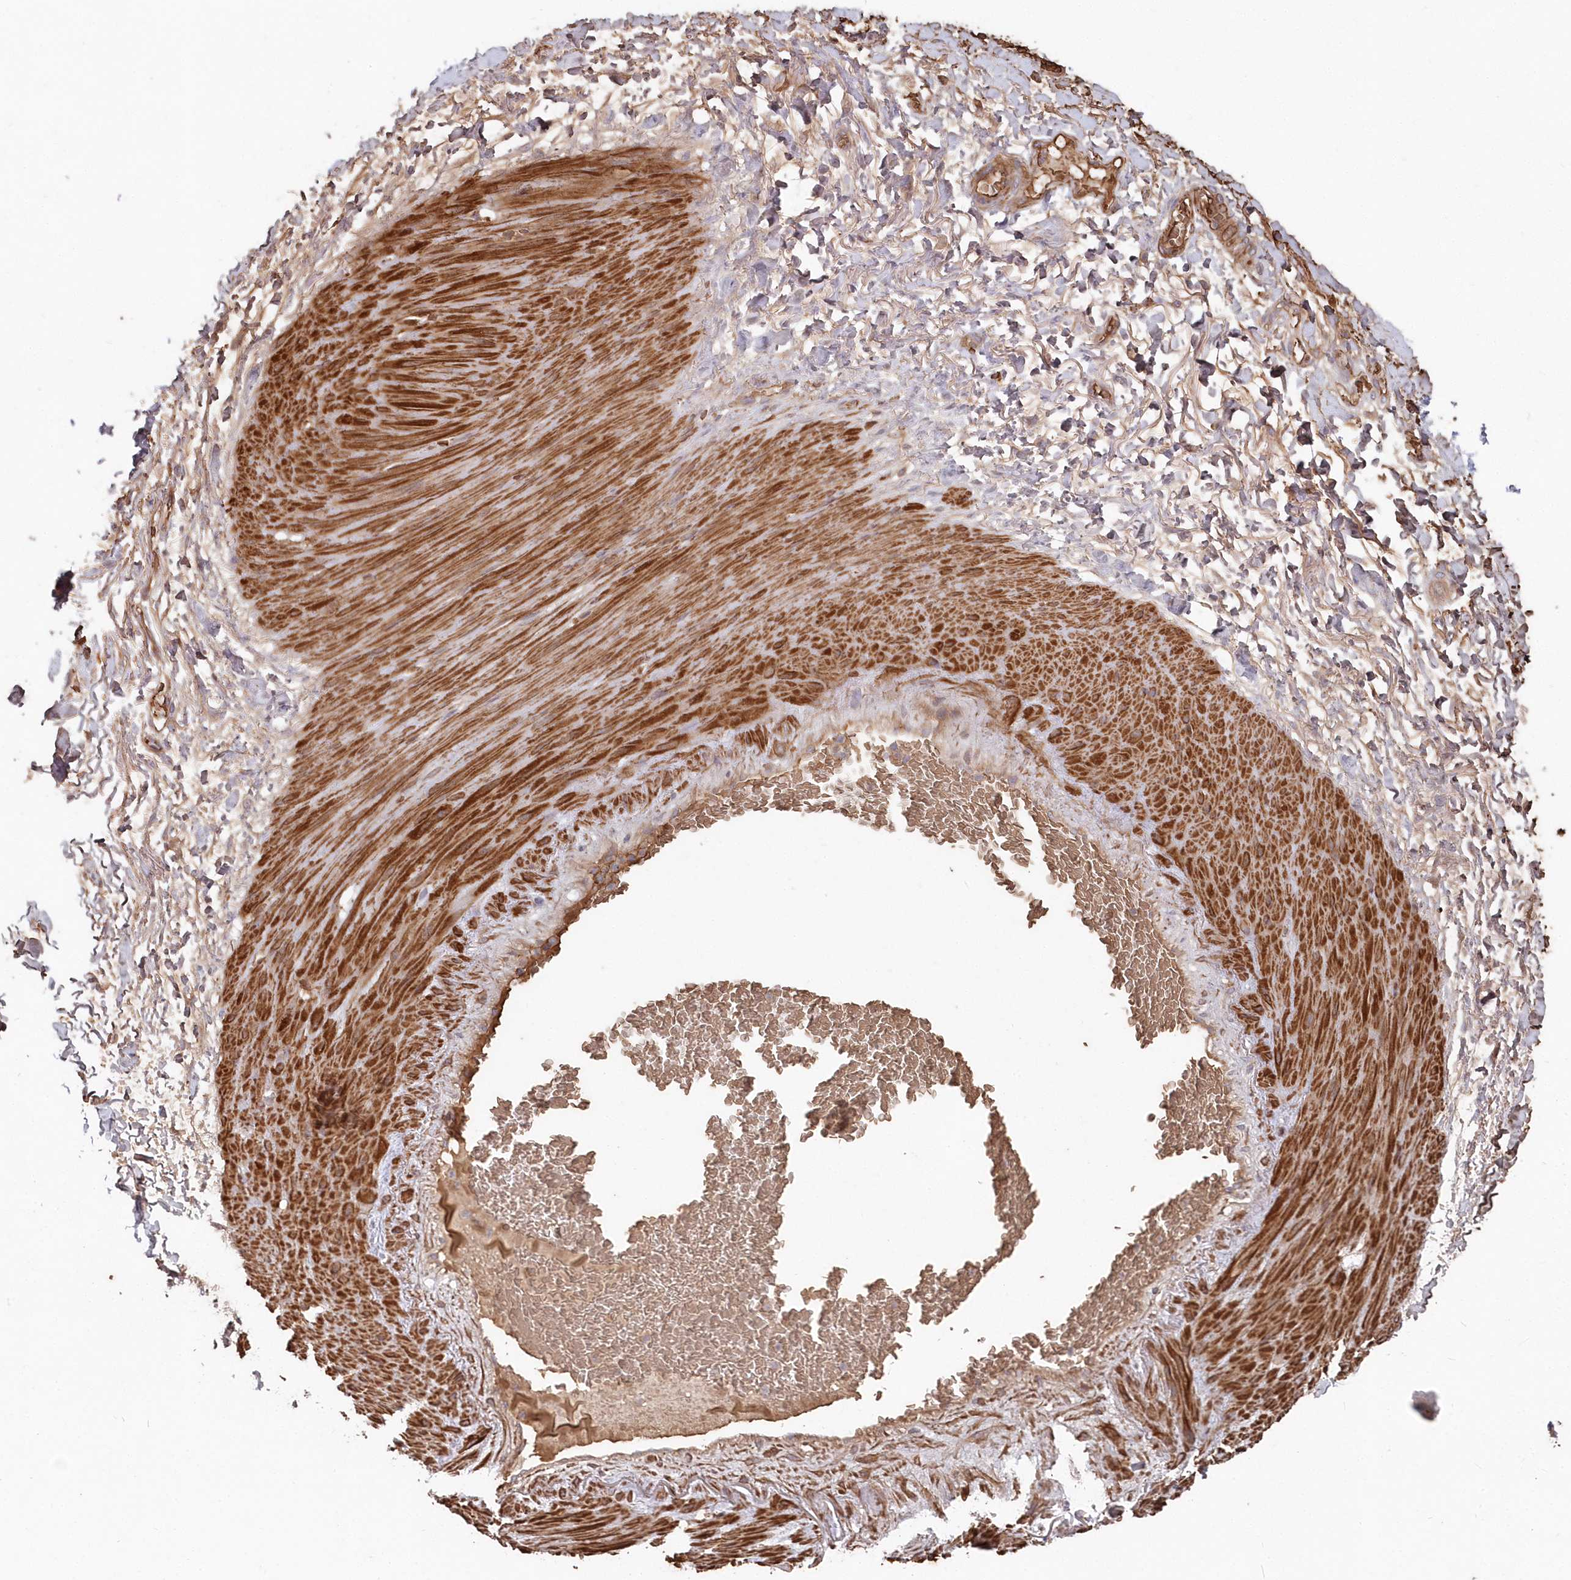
{"staining": {"intensity": "strong", "quantity": ">75%", "location": "cytoplasmic/membranous"}, "tissue": "adipose tissue", "cell_type": "Adipocytes", "image_type": "normal", "snomed": [{"axis": "morphology", "description": "Normal tissue, NOS"}, {"axis": "morphology", "description": "Adenocarcinoma, NOS"}, {"axis": "topography", "description": "Esophagus"}], "caption": "Protein staining exhibits strong cytoplasmic/membranous expression in about >75% of adipocytes in benign adipose tissue. Nuclei are stained in blue.", "gene": "SERINC1", "patient": {"sex": "male", "age": 62}}